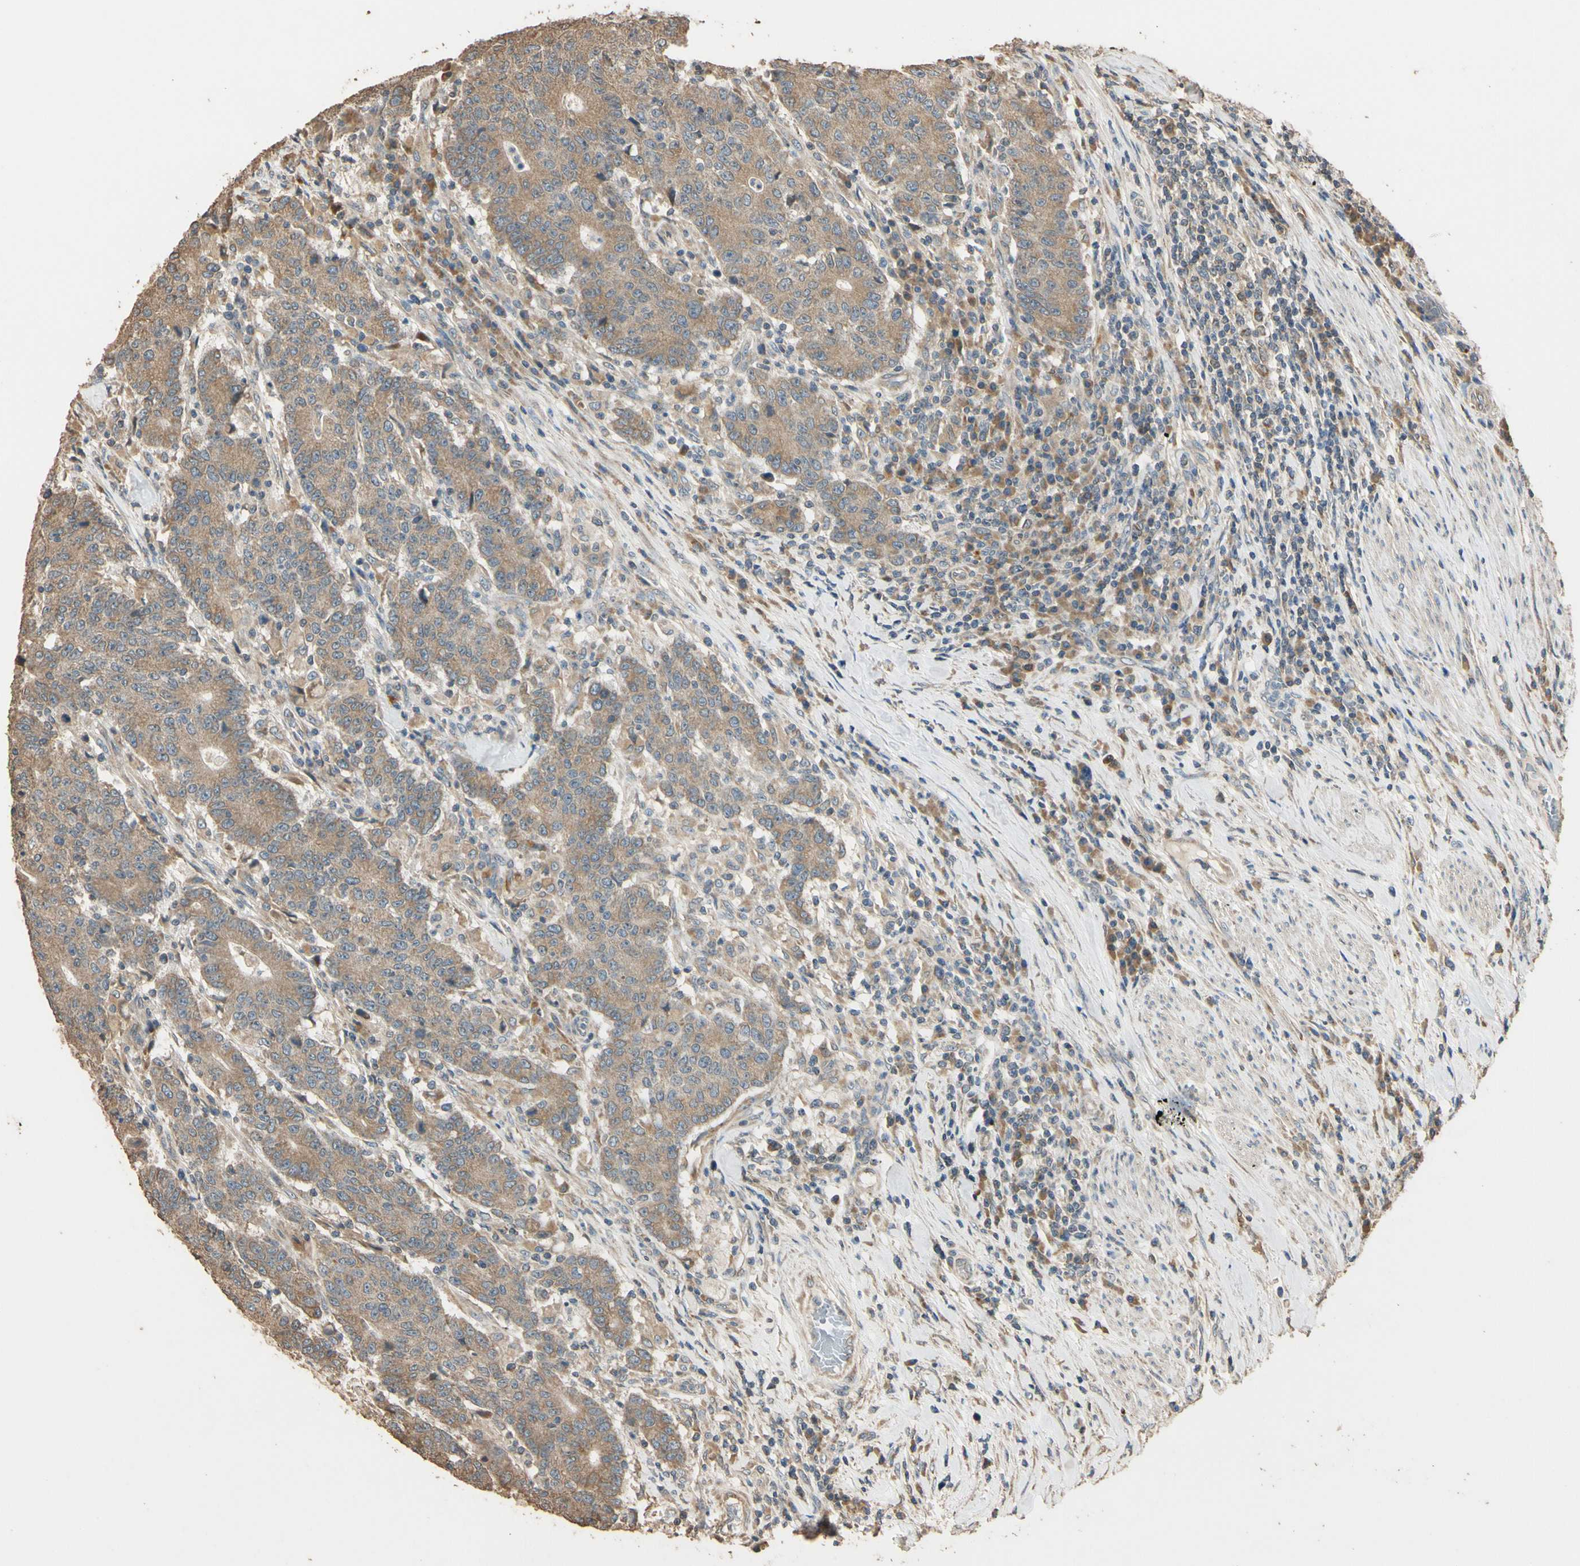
{"staining": {"intensity": "moderate", "quantity": ">75%", "location": "cytoplasmic/membranous"}, "tissue": "colorectal cancer", "cell_type": "Tumor cells", "image_type": "cancer", "snomed": [{"axis": "morphology", "description": "Normal tissue, NOS"}, {"axis": "morphology", "description": "Adenocarcinoma, NOS"}, {"axis": "topography", "description": "Colon"}], "caption": "Protein expression by IHC shows moderate cytoplasmic/membranous expression in about >75% of tumor cells in colorectal adenocarcinoma.", "gene": "STX18", "patient": {"sex": "female", "age": 75}}